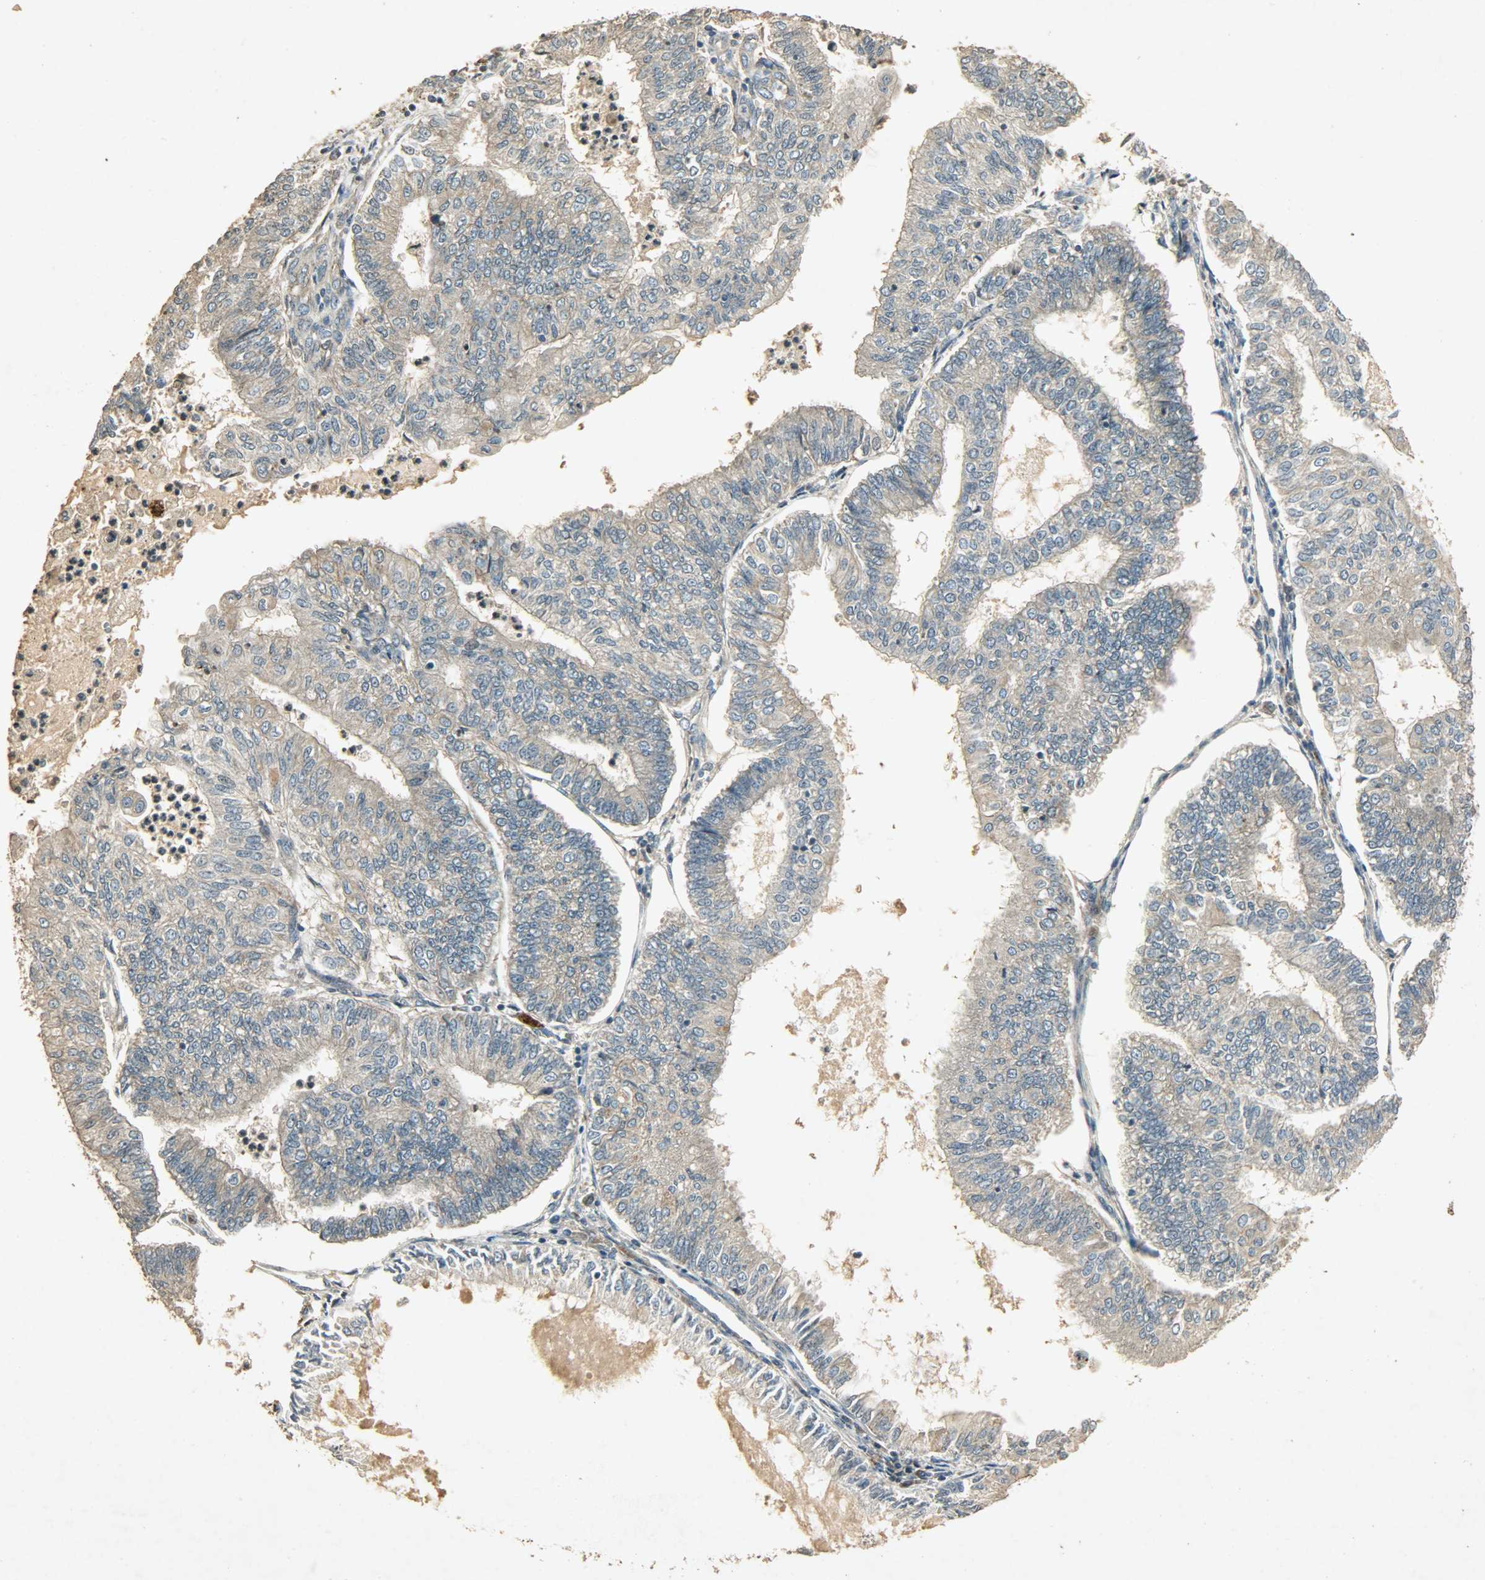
{"staining": {"intensity": "weak", "quantity": ">75%", "location": "cytoplasmic/membranous"}, "tissue": "endometrial cancer", "cell_type": "Tumor cells", "image_type": "cancer", "snomed": [{"axis": "morphology", "description": "Adenocarcinoma, NOS"}, {"axis": "topography", "description": "Endometrium"}], "caption": "Immunohistochemistry (DAB (3,3'-diaminobenzidine)) staining of endometrial adenocarcinoma demonstrates weak cytoplasmic/membranous protein expression in about >75% of tumor cells.", "gene": "ATP2B1", "patient": {"sex": "female", "age": 59}}